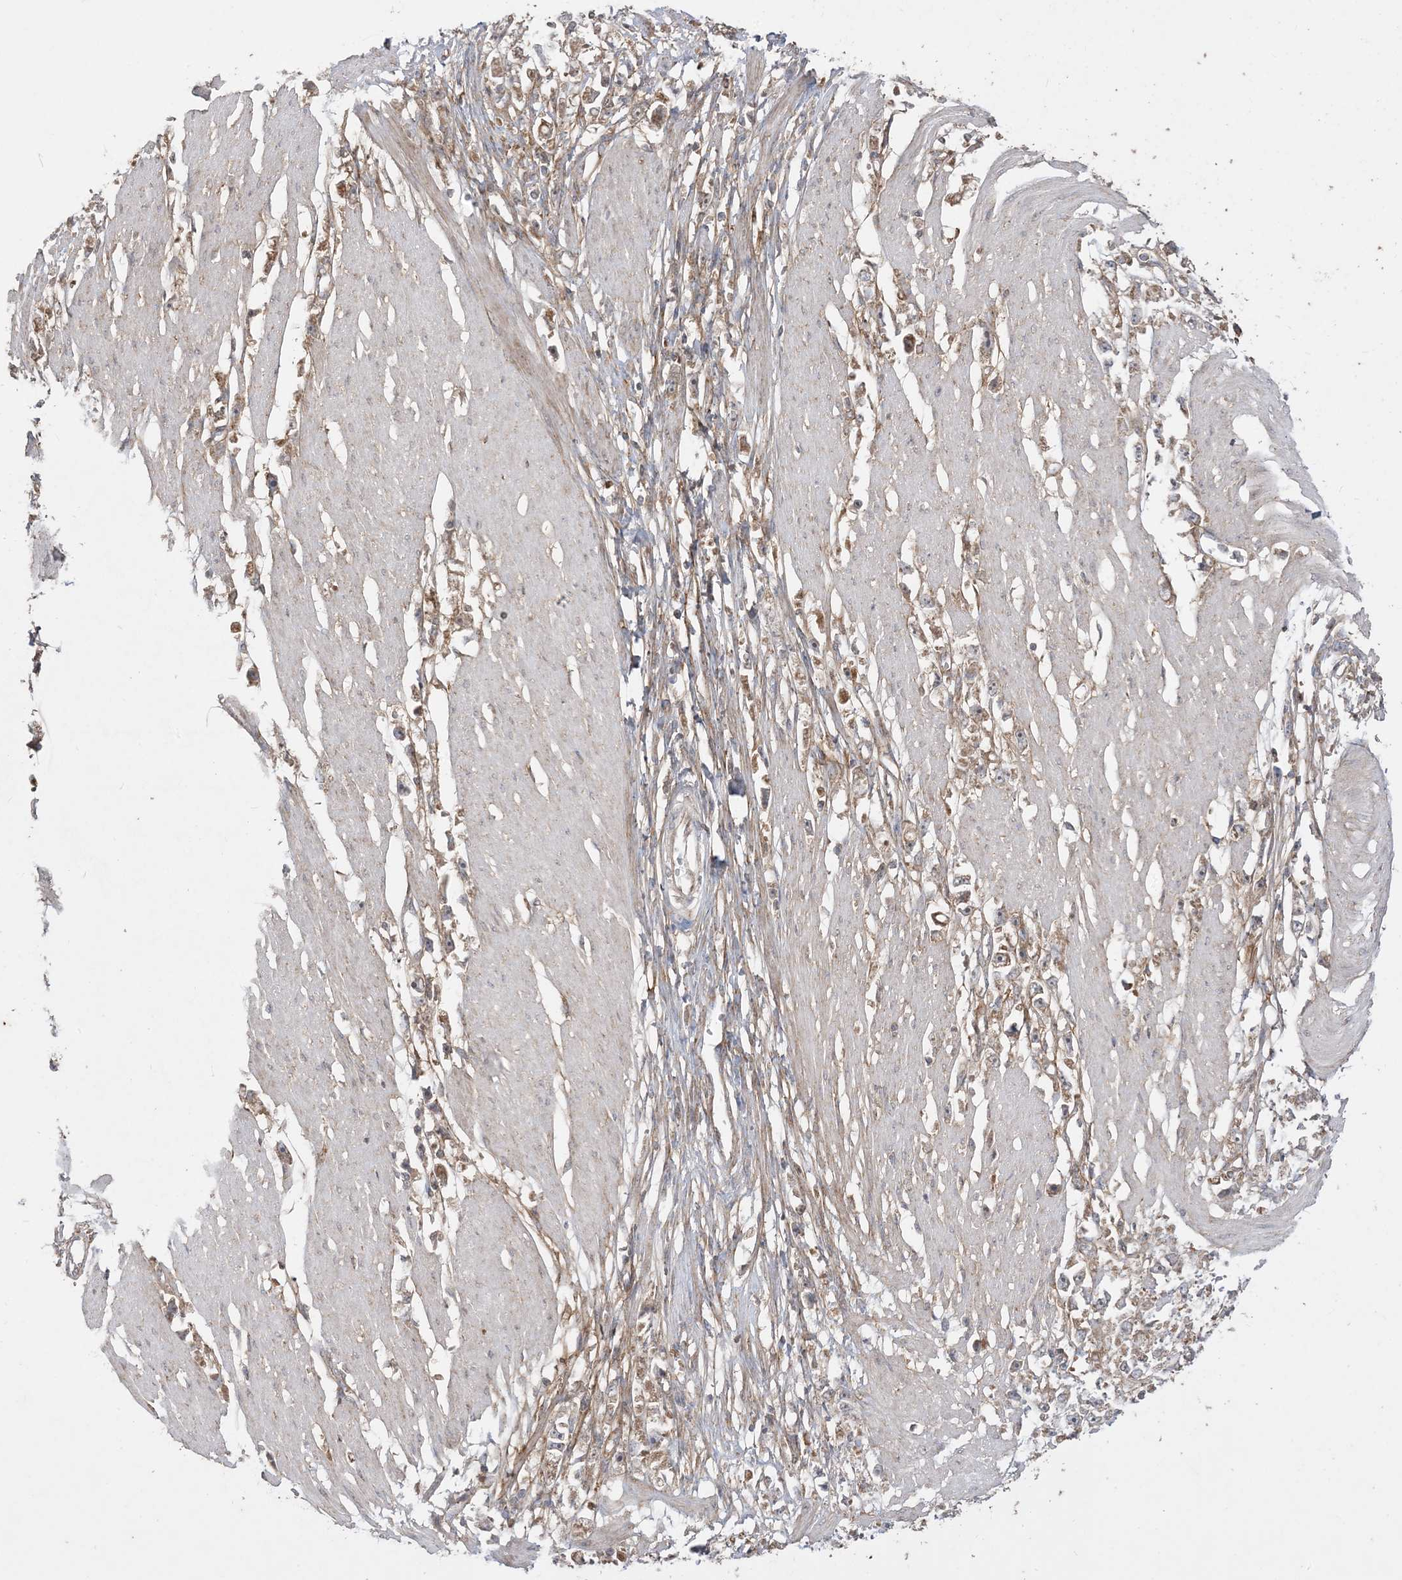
{"staining": {"intensity": "strong", "quantity": ">75%", "location": "cytoplasmic/membranous"}, "tissue": "stomach cancer", "cell_type": "Tumor cells", "image_type": "cancer", "snomed": [{"axis": "morphology", "description": "Adenocarcinoma, NOS"}, {"axis": "topography", "description": "Stomach"}], "caption": "Tumor cells show high levels of strong cytoplasmic/membranous positivity in approximately >75% of cells in human stomach adenocarcinoma.", "gene": "SIRT3", "patient": {"sex": "female", "age": 59}}